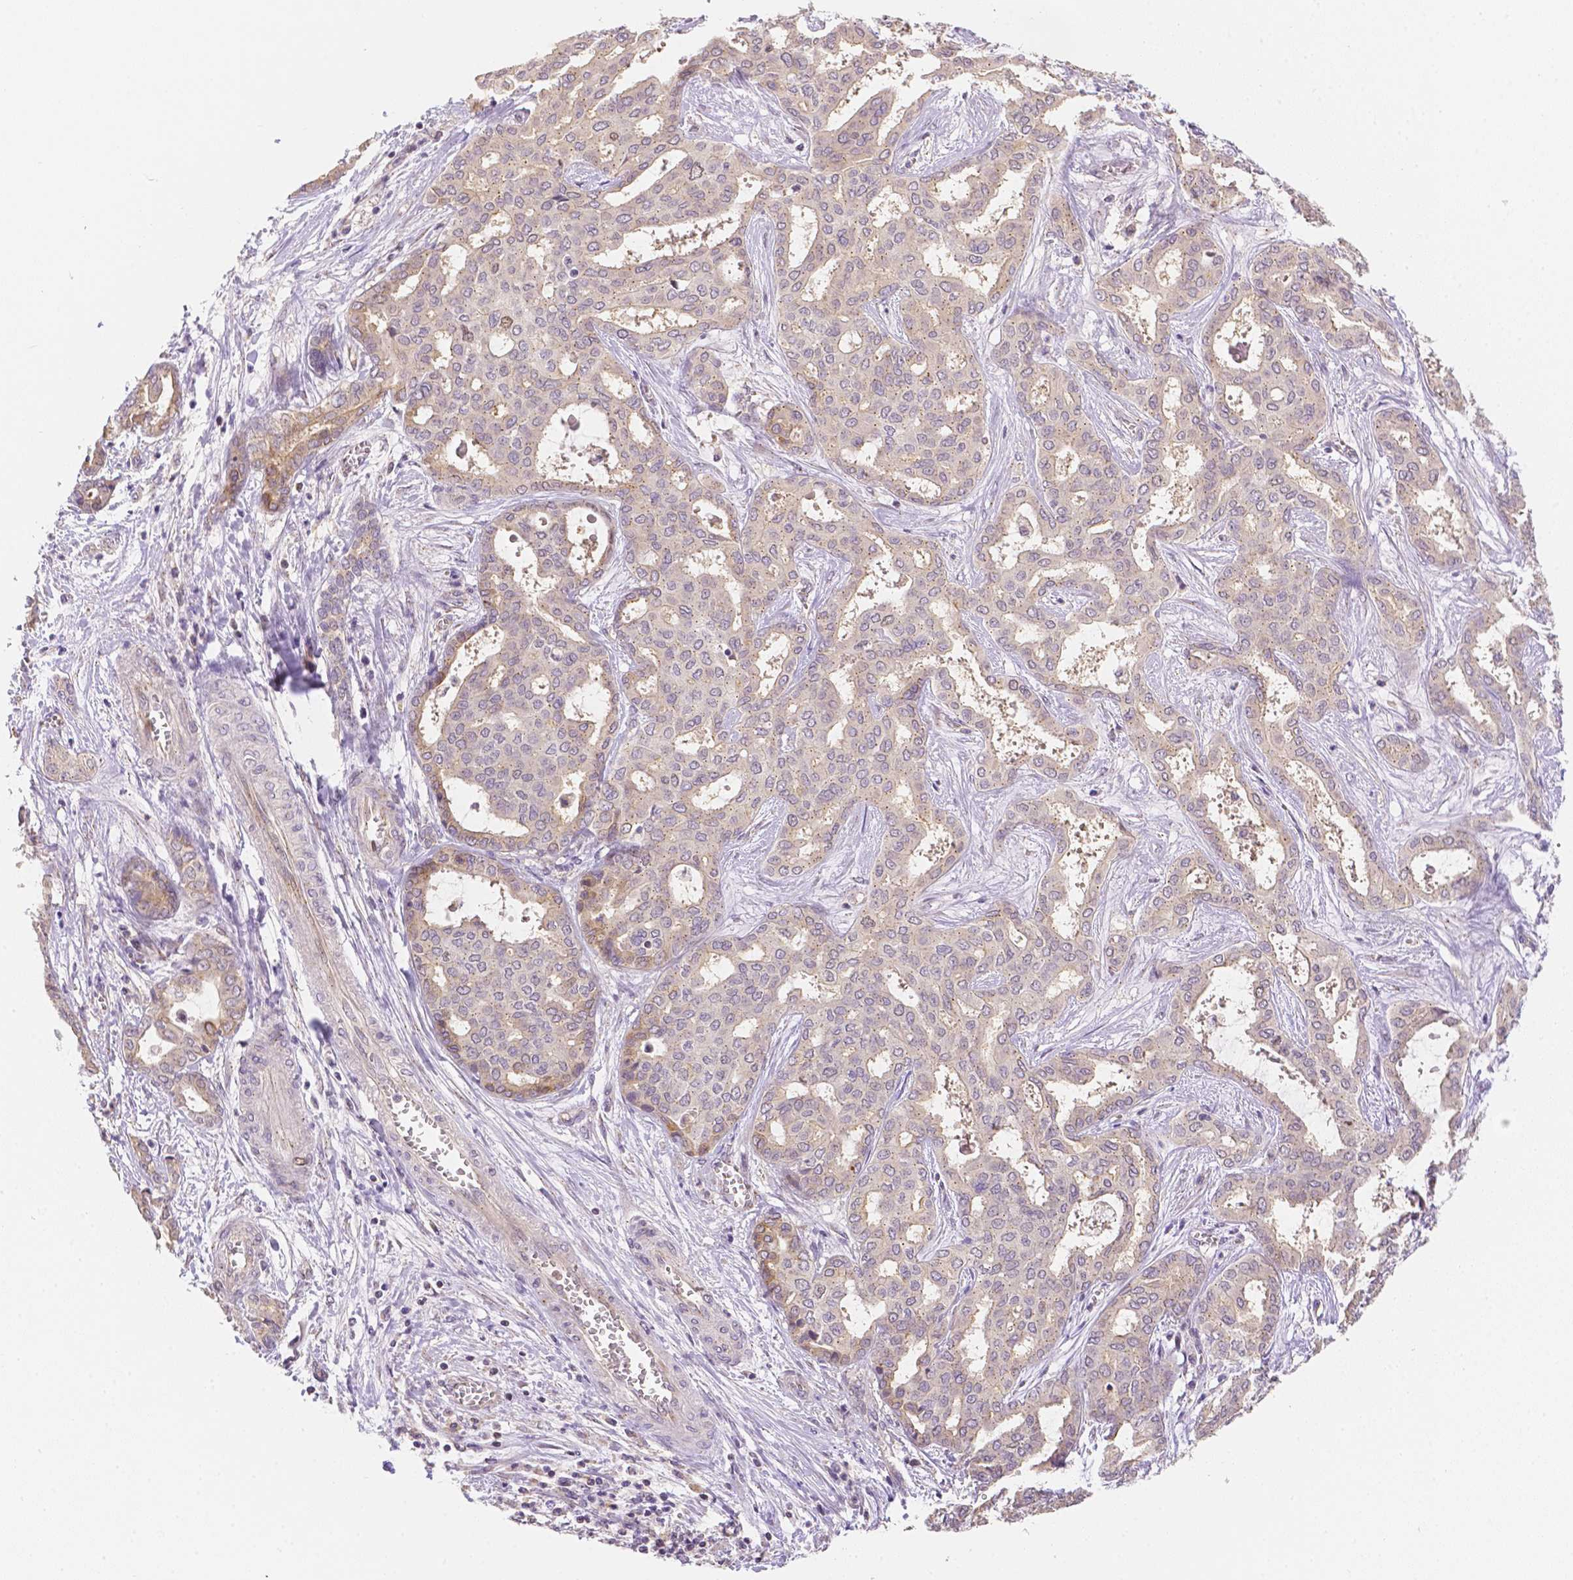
{"staining": {"intensity": "weak", "quantity": "25%-75%", "location": "cytoplasmic/membranous"}, "tissue": "liver cancer", "cell_type": "Tumor cells", "image_type": "cancer", "snomed": [{"axis": "morphology", "description": "Cholangiocarcinoma"}, {"axis": "topography", "description": "Liver"}], "caption": "Immunohistochemical staining of human cholangiocarcinoma (liver) displays weak cytoplasmic/membranous protein staining in about 25%-75% of tumor cells.", "gene": "C10orf67", "patient": {"sex": "female", "age": 64}}